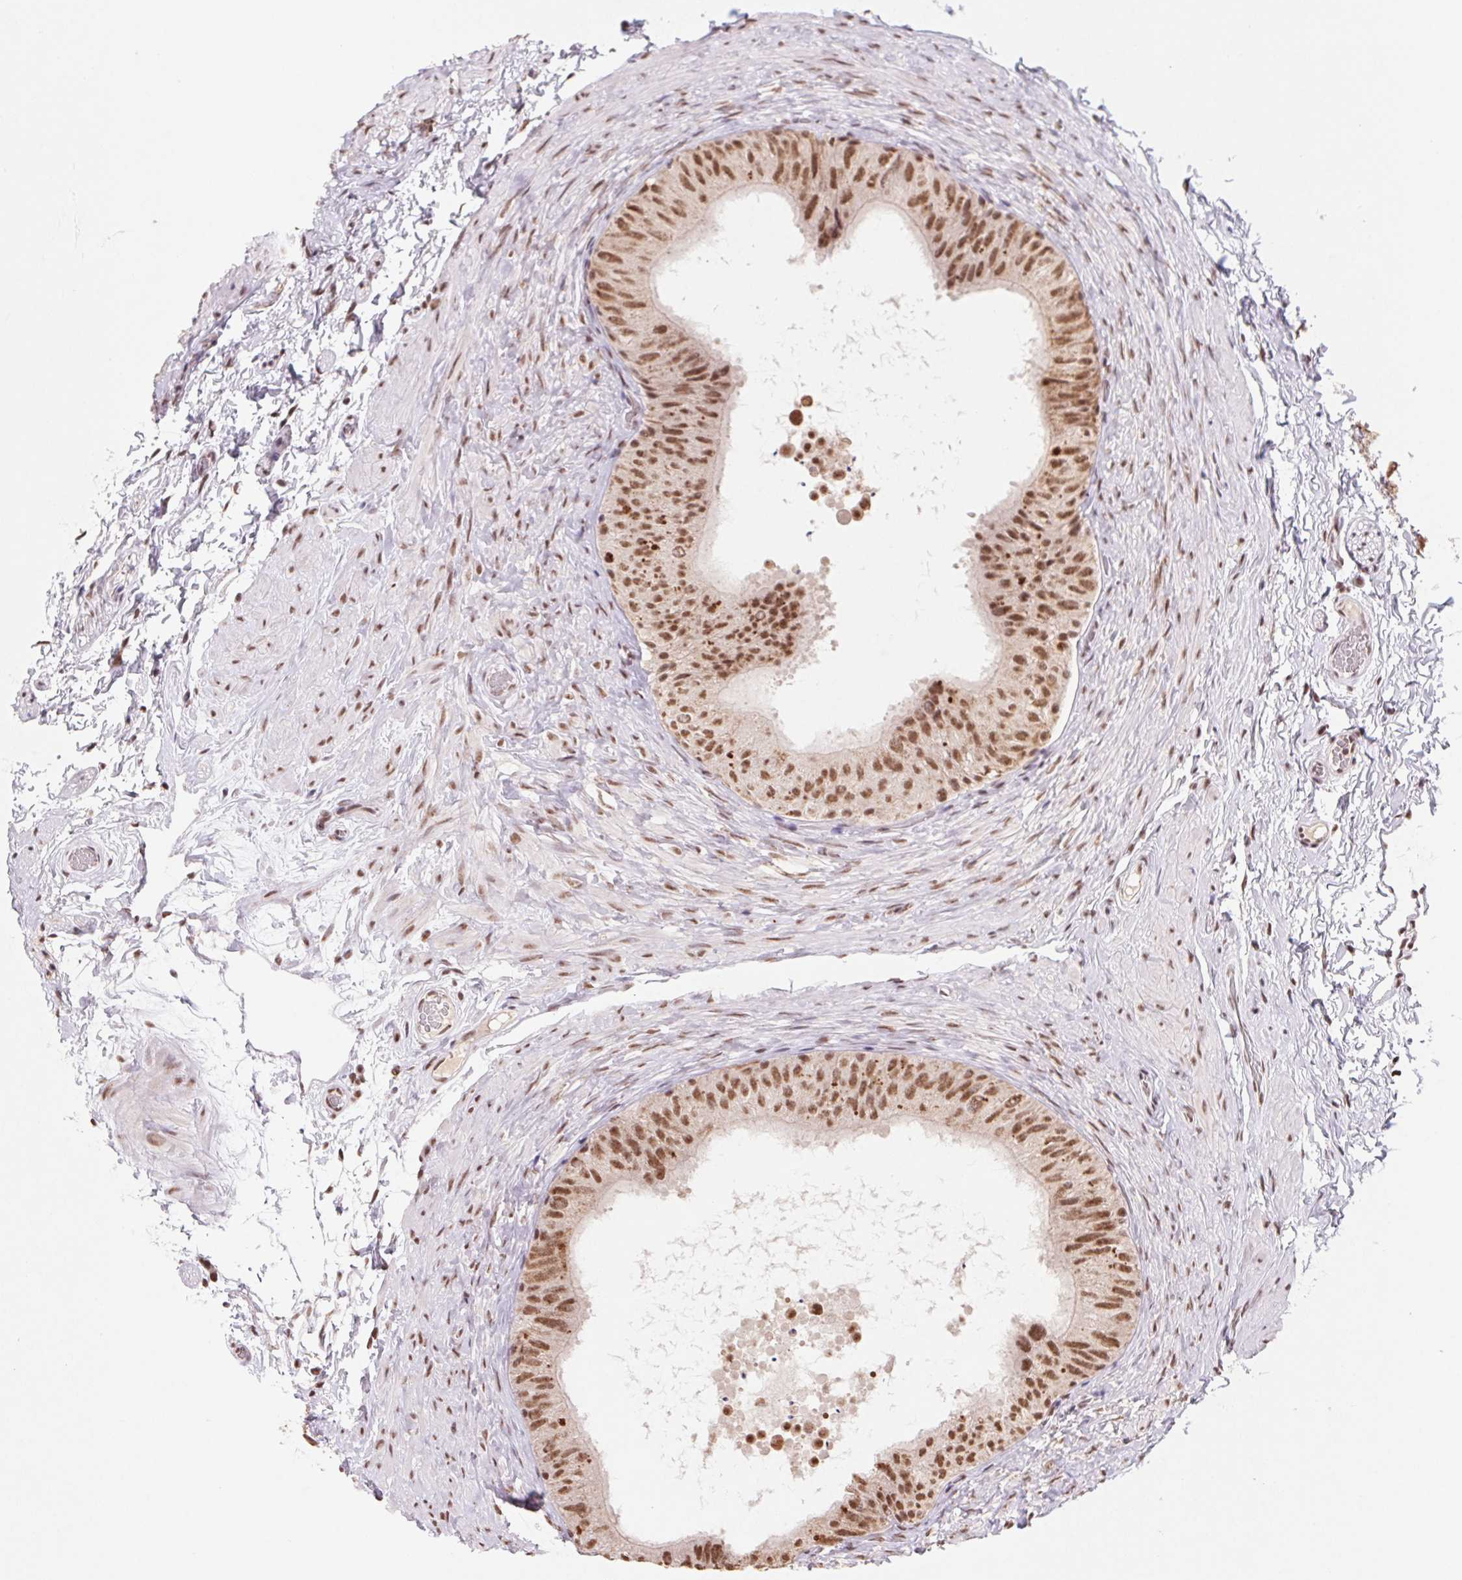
{"staining": {"intensity": "moderate", "quantity": ">75%", "location": "cytoplasmic/membranous,nuclear"}, "tissue": "epididymis", "cell_type": "Glandular cells", "image_type": "normal", "snomed": [{"axis": "morphology", "description": "Normal tissue, NOS"}, {"axis": "topography", "description": "Epididymis, spermatic cord, NOS"}, {"axis": "topography", "description": "Epididymis"}], "caption": "Epididymis stained with a brown dye exhibits moderate cytoplasmic/membranous,nuclear positive expression in approximately >75% of glandular cells.", "gene": "SNRPG", "patient": {"sex": "male", "age": 31}}